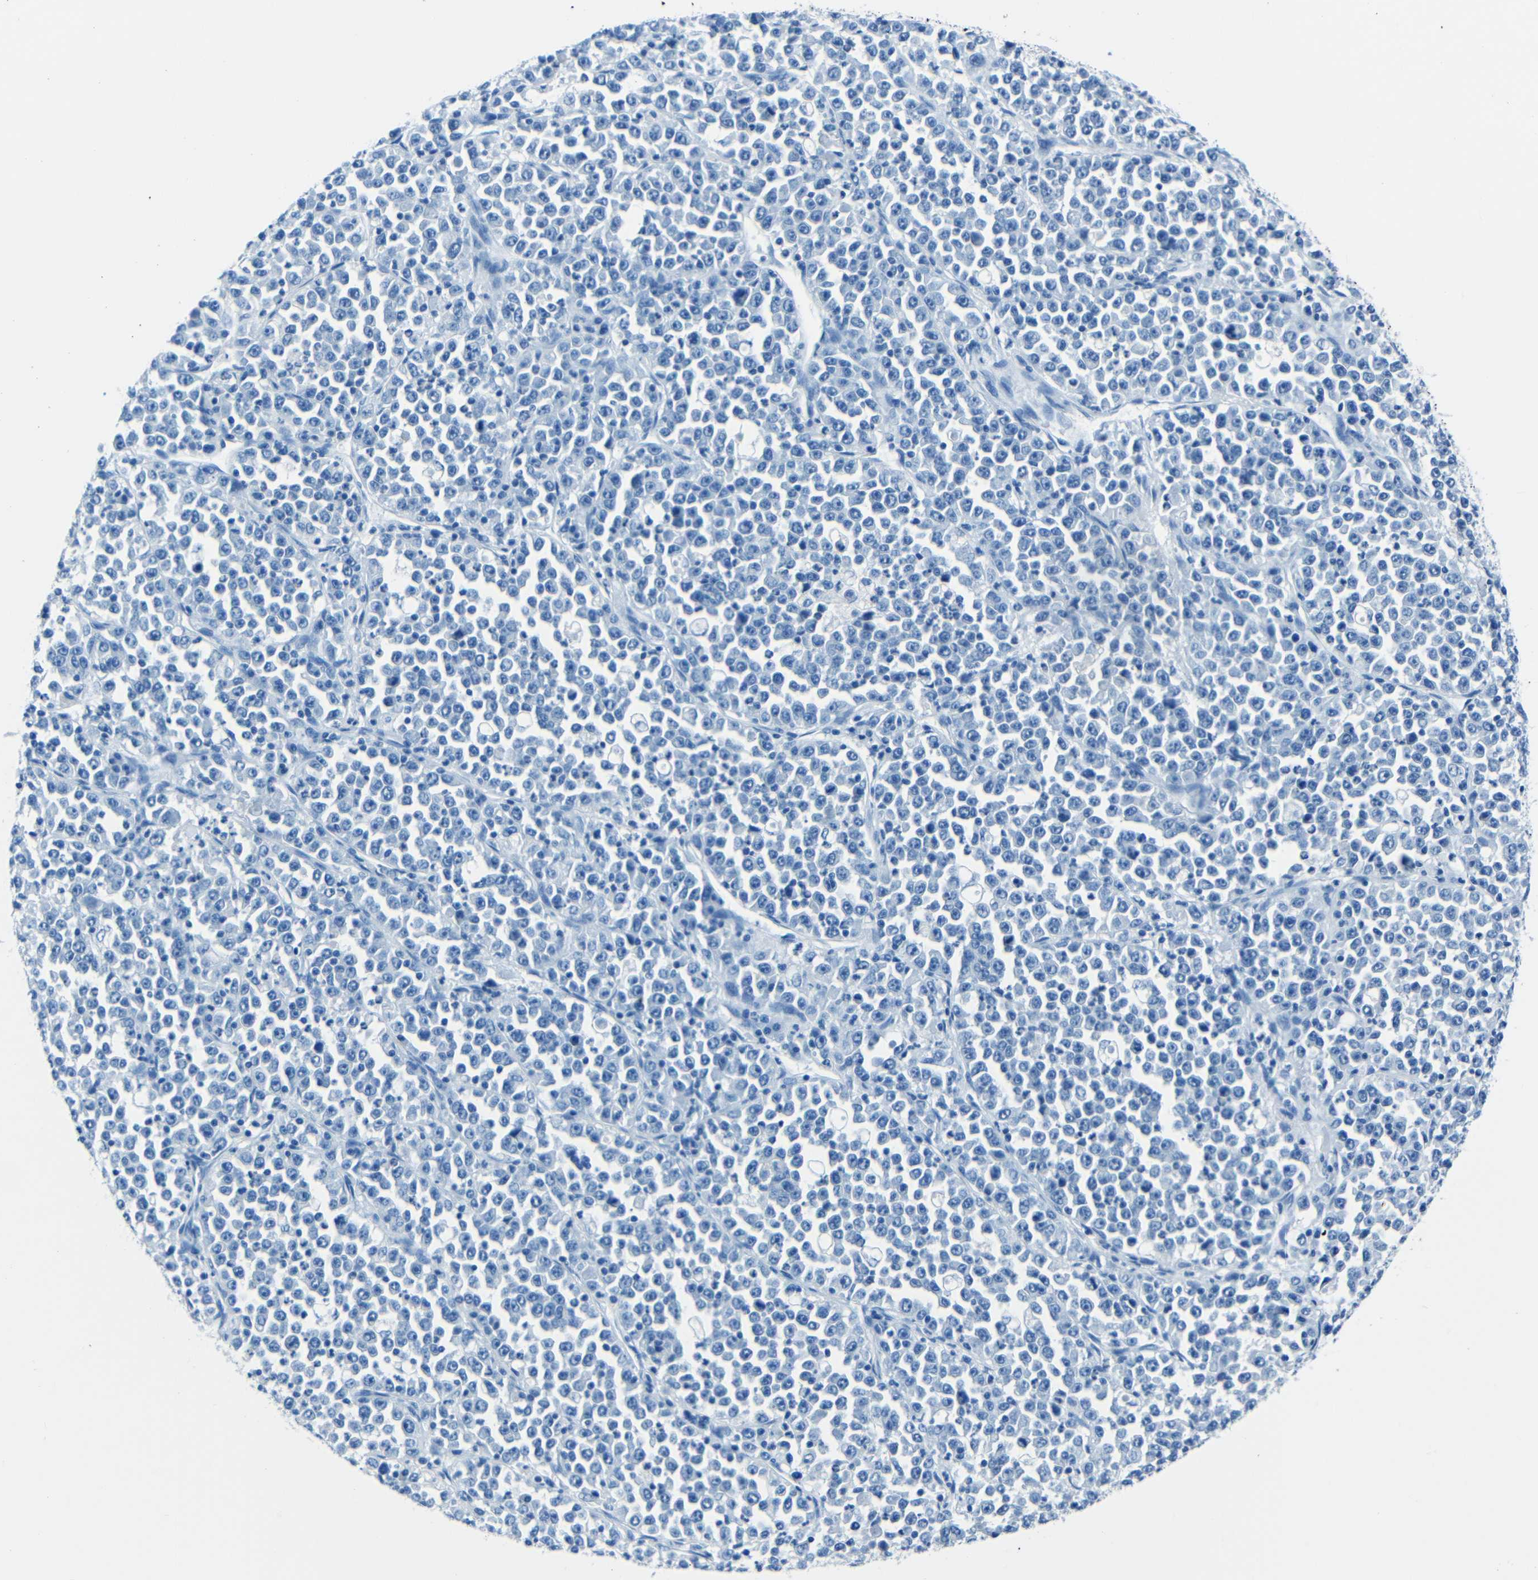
{"staining": {"intensity": "negative", "quantity": "none", "location": "none"}, "tissue": "stomach cancer", "cell_type": "Tumor cells", "image_type": "cancer", "snomed": [{"axis": "morphology", "description": "Normal tissue, NOS"}, {"axis": "morphology", "description": "Adenocarcinoma, NOS"}, {"axis": "topography", "description": "Stomach, upper"}, {"axis": "topography", "description": "Stomach"}], "caption": "A micrograph of human stomach adenocarcinoma is negative for staining in tumor cells.", "gene": "FBN2", "patient": {"sex": "male", "age": 59}}